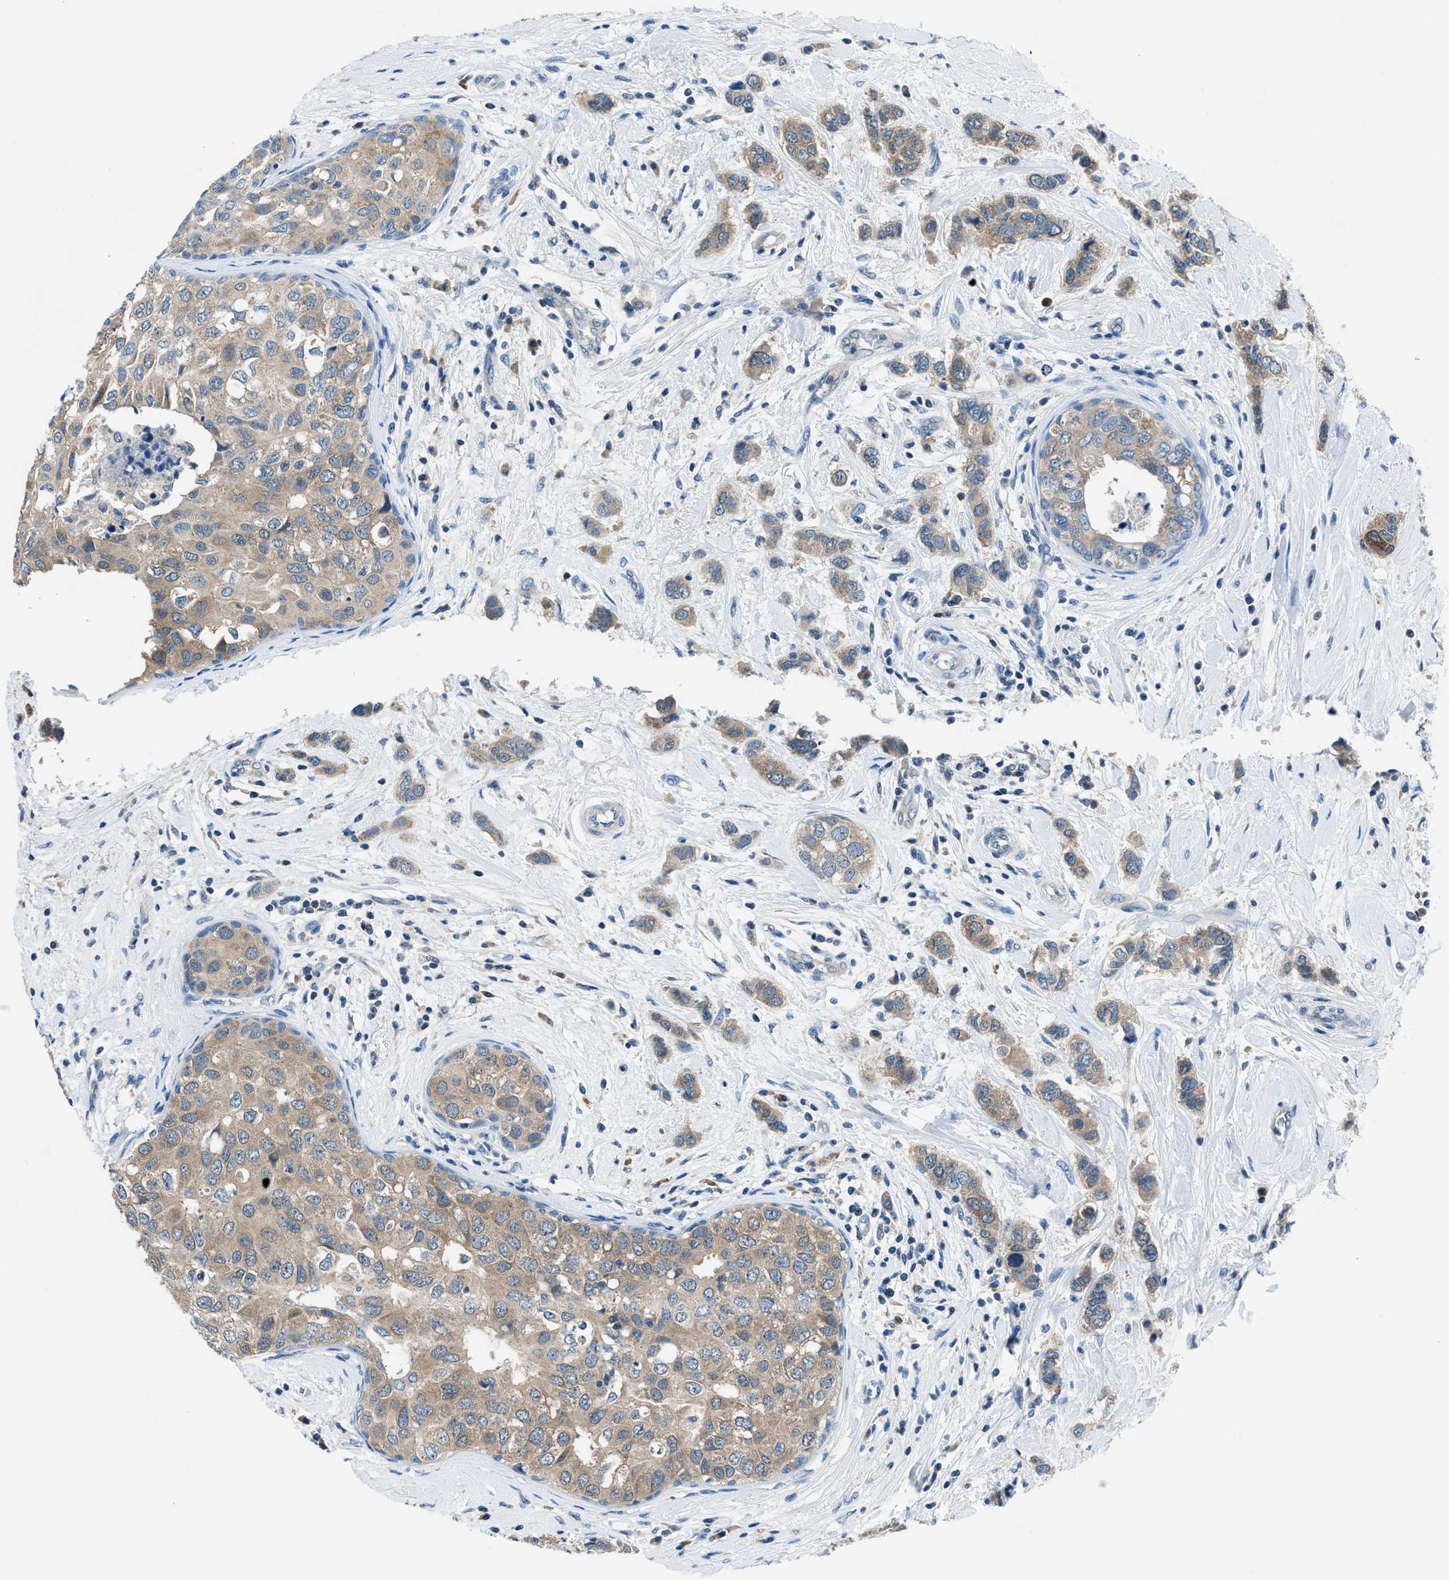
{"staining": {"intensity": "moderate", "quantity": "25%-75%", "location": "cytoplasmic/membranous"}, "tissue": "breast cancer", "cell_type": "Tumor cells", "image_type": "cancer", "snomed": [{"axis": "morphology", "description": "Duct carcinoma"}, {"axis": "topography", "description": "Breast"}], "caption": "Protein expression analysis of invasive ductal carcinoma (breast) shows moderate cytoplasmic/membranous expression in about 25%-75% of tumor cells.", "gene": "ACP1", "patient": {"sex": "female", "age": 50}}